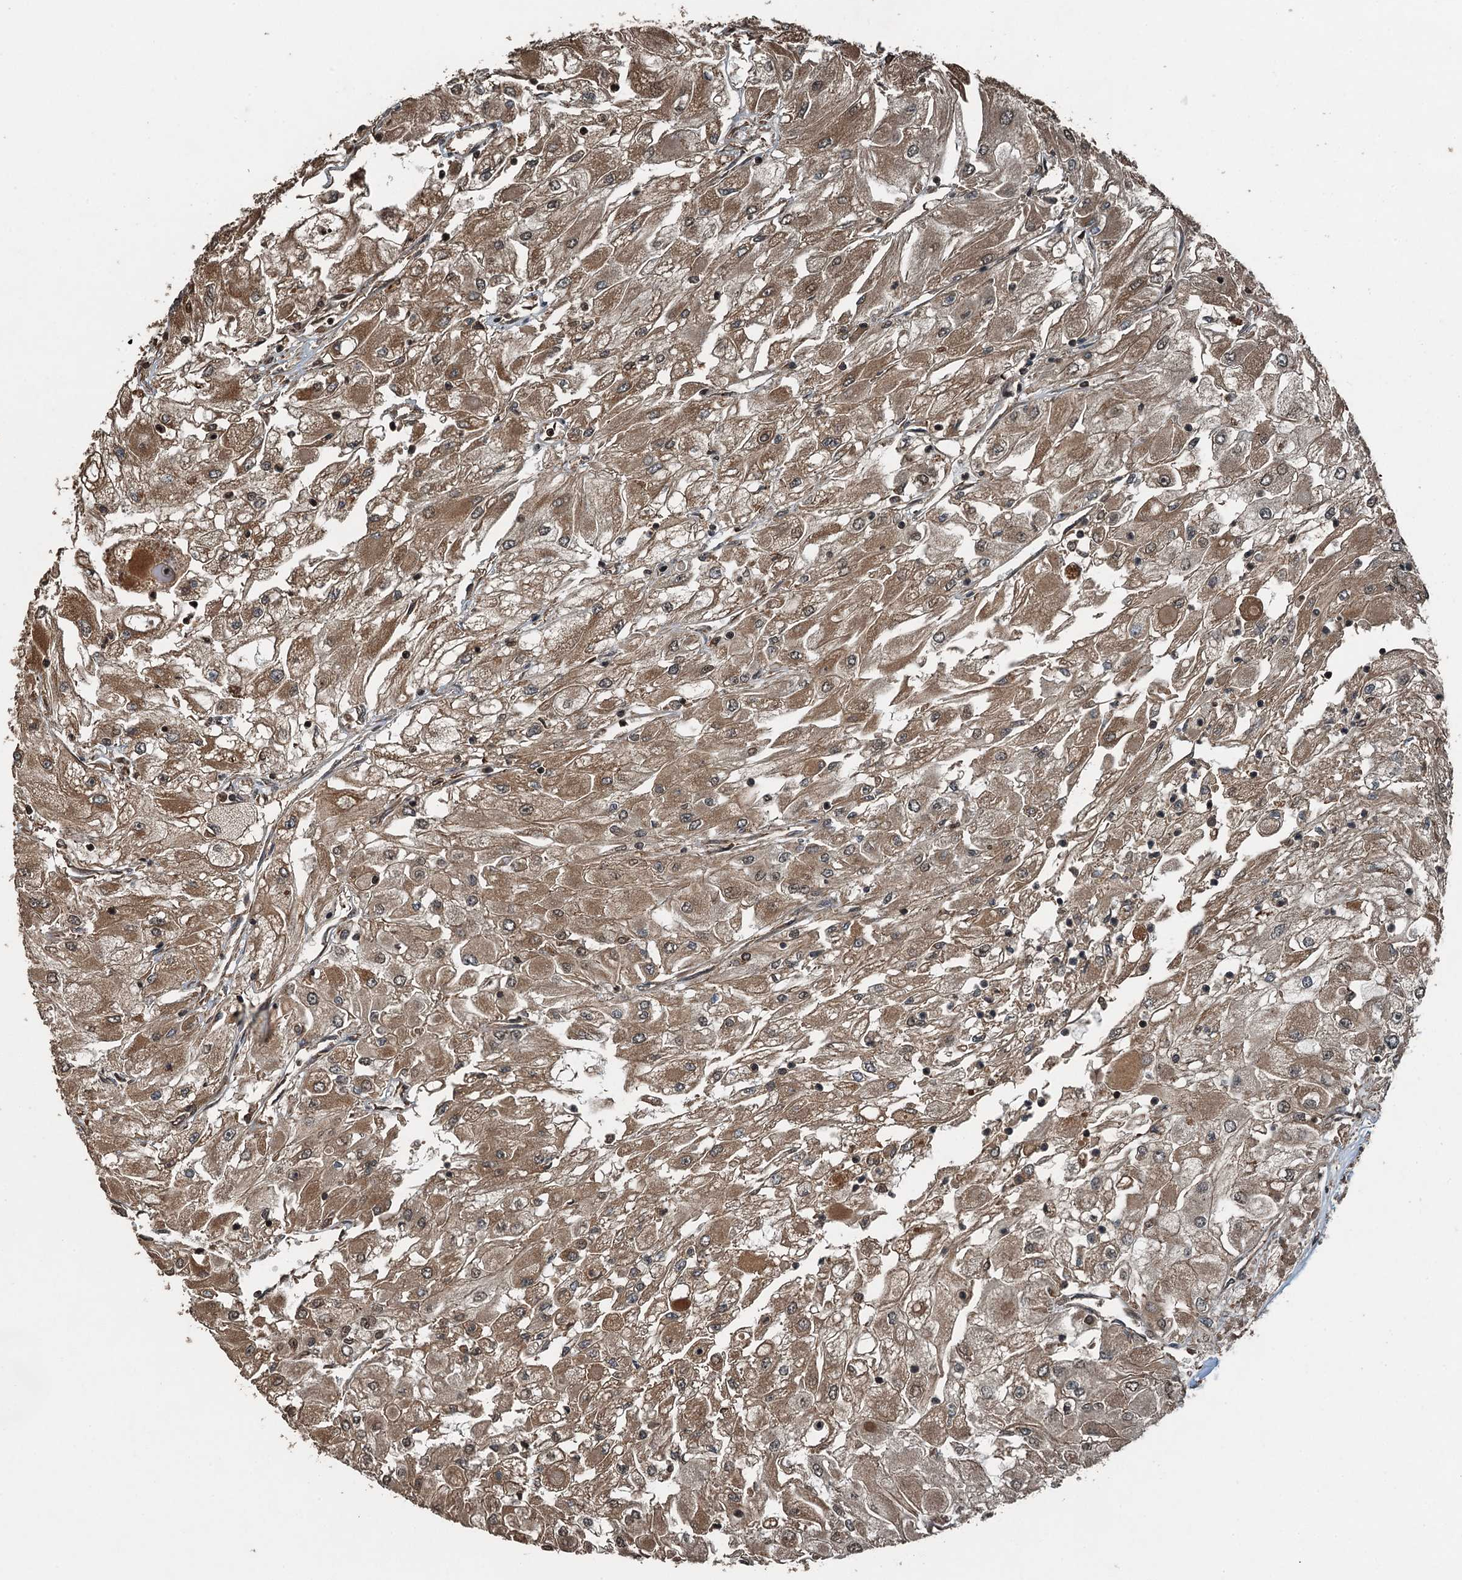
{"staining": {"intensity": "moderate", "quantity": ">75%", "location": "cytoplasmic/membranous,nuclear"}, "tissue": "renal cancer", "cell_type": "Tumor cells", "image_type": "cancer", "snomed": [{"axis": "morphology", "description": "Adenocarcinoma, NOS"}, {"axis": "topography", "description": "Kidney"}], "caption": "Tumor cells exhibit medium levels of moderate cytoplasmic/membranous and nuclear positivity in about >75% of cells in human renal cancer.", "gene": "TCTN1", "patient": {"sex": "male", "age": 80}}